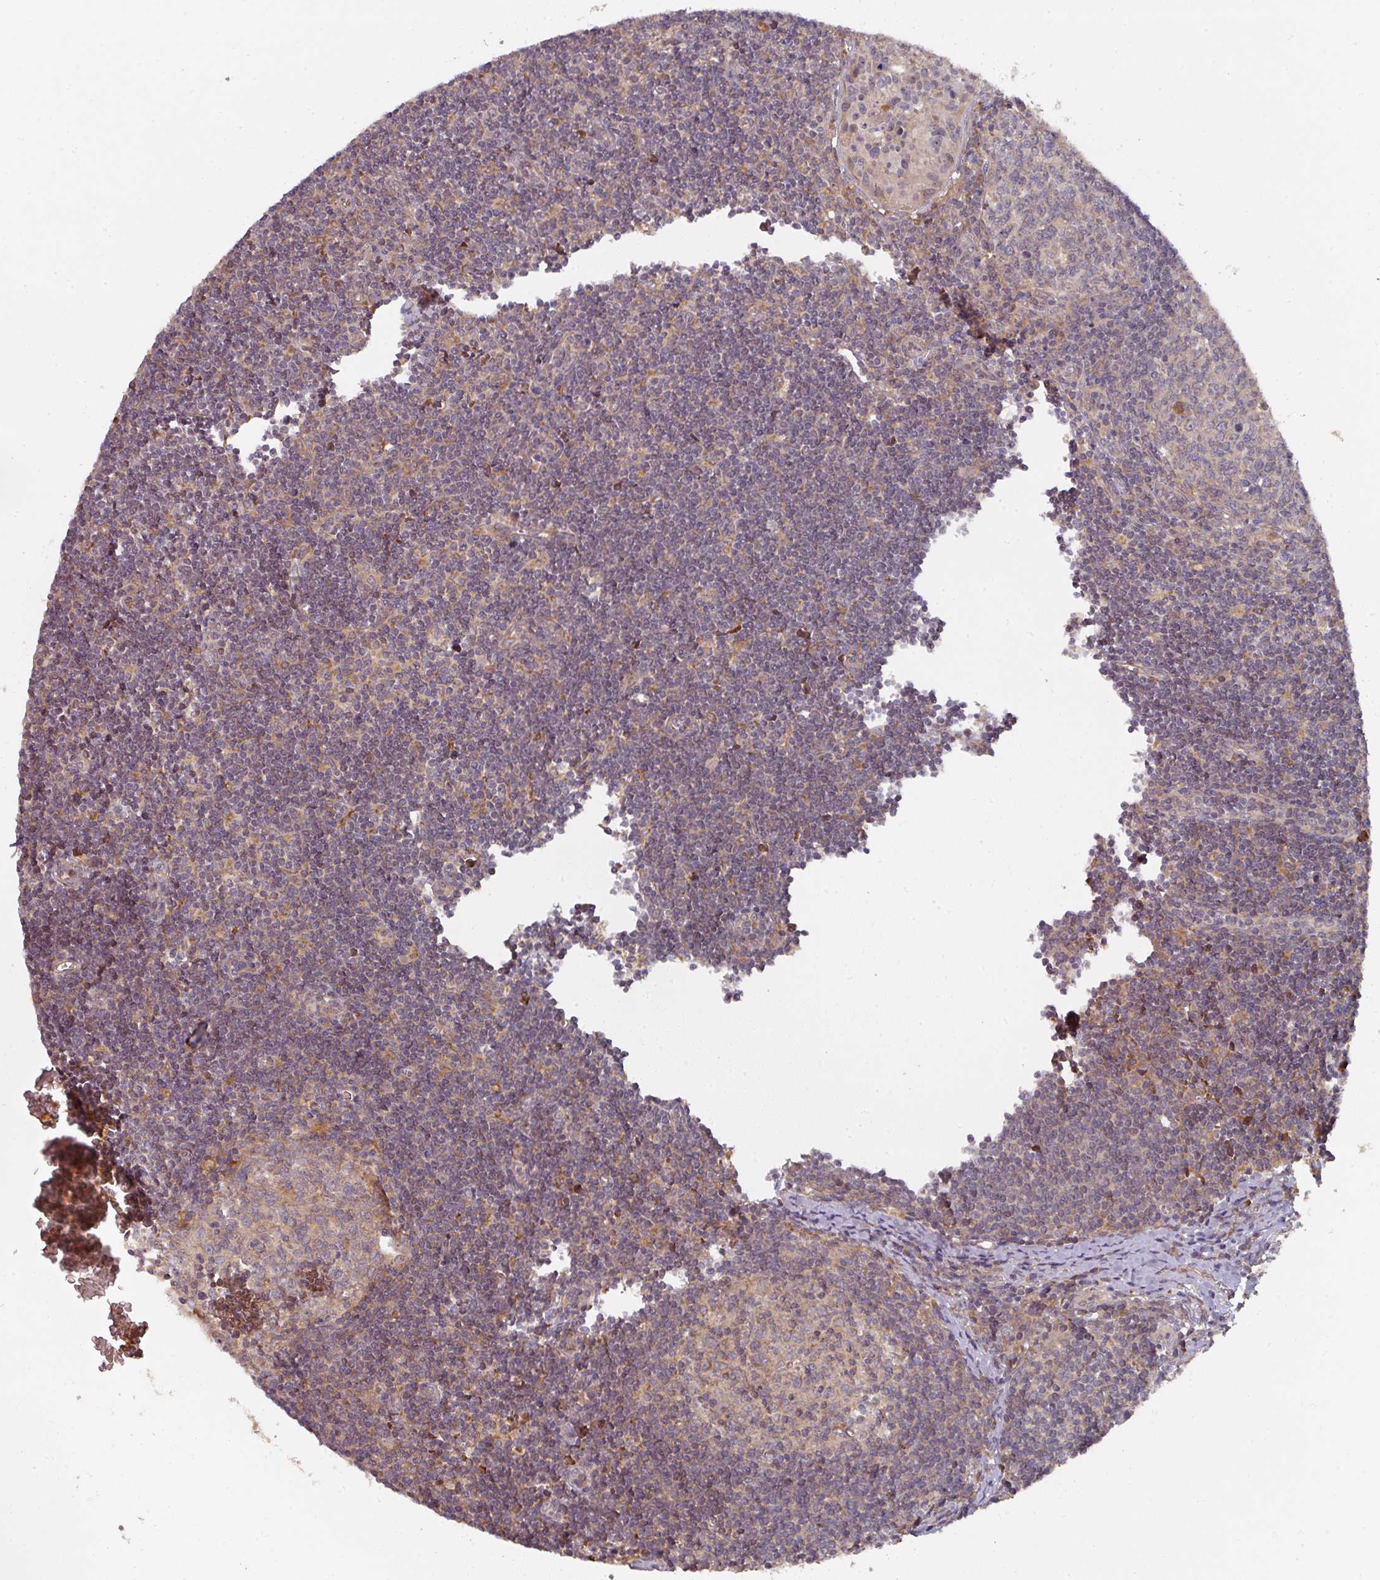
{"staining": {"intensity": "moderate", "quantity": "<25%", "location": "cytoplasmic/membranous"}, "tissue": "lymph node", "cell_type": "Germinal center cells", "image_type": "normal", "snomed": [{"axis": "morphology", "description": "Normal tissue, NOS"}, {"axis": "topography", "description": "Lymph node"}], "caption": "Normal lymph node was stained to show a protein in brown. There is low levels of moderate cytoplasmic/membranous staining in approximately <25% of germinal center cells. (Stains: DAB in brown, nuclei in blue, Microscopy: brightfield microscopy at high magnification).", "gene": "CEP95", "patient": {"sex": "female", "age": 29}}